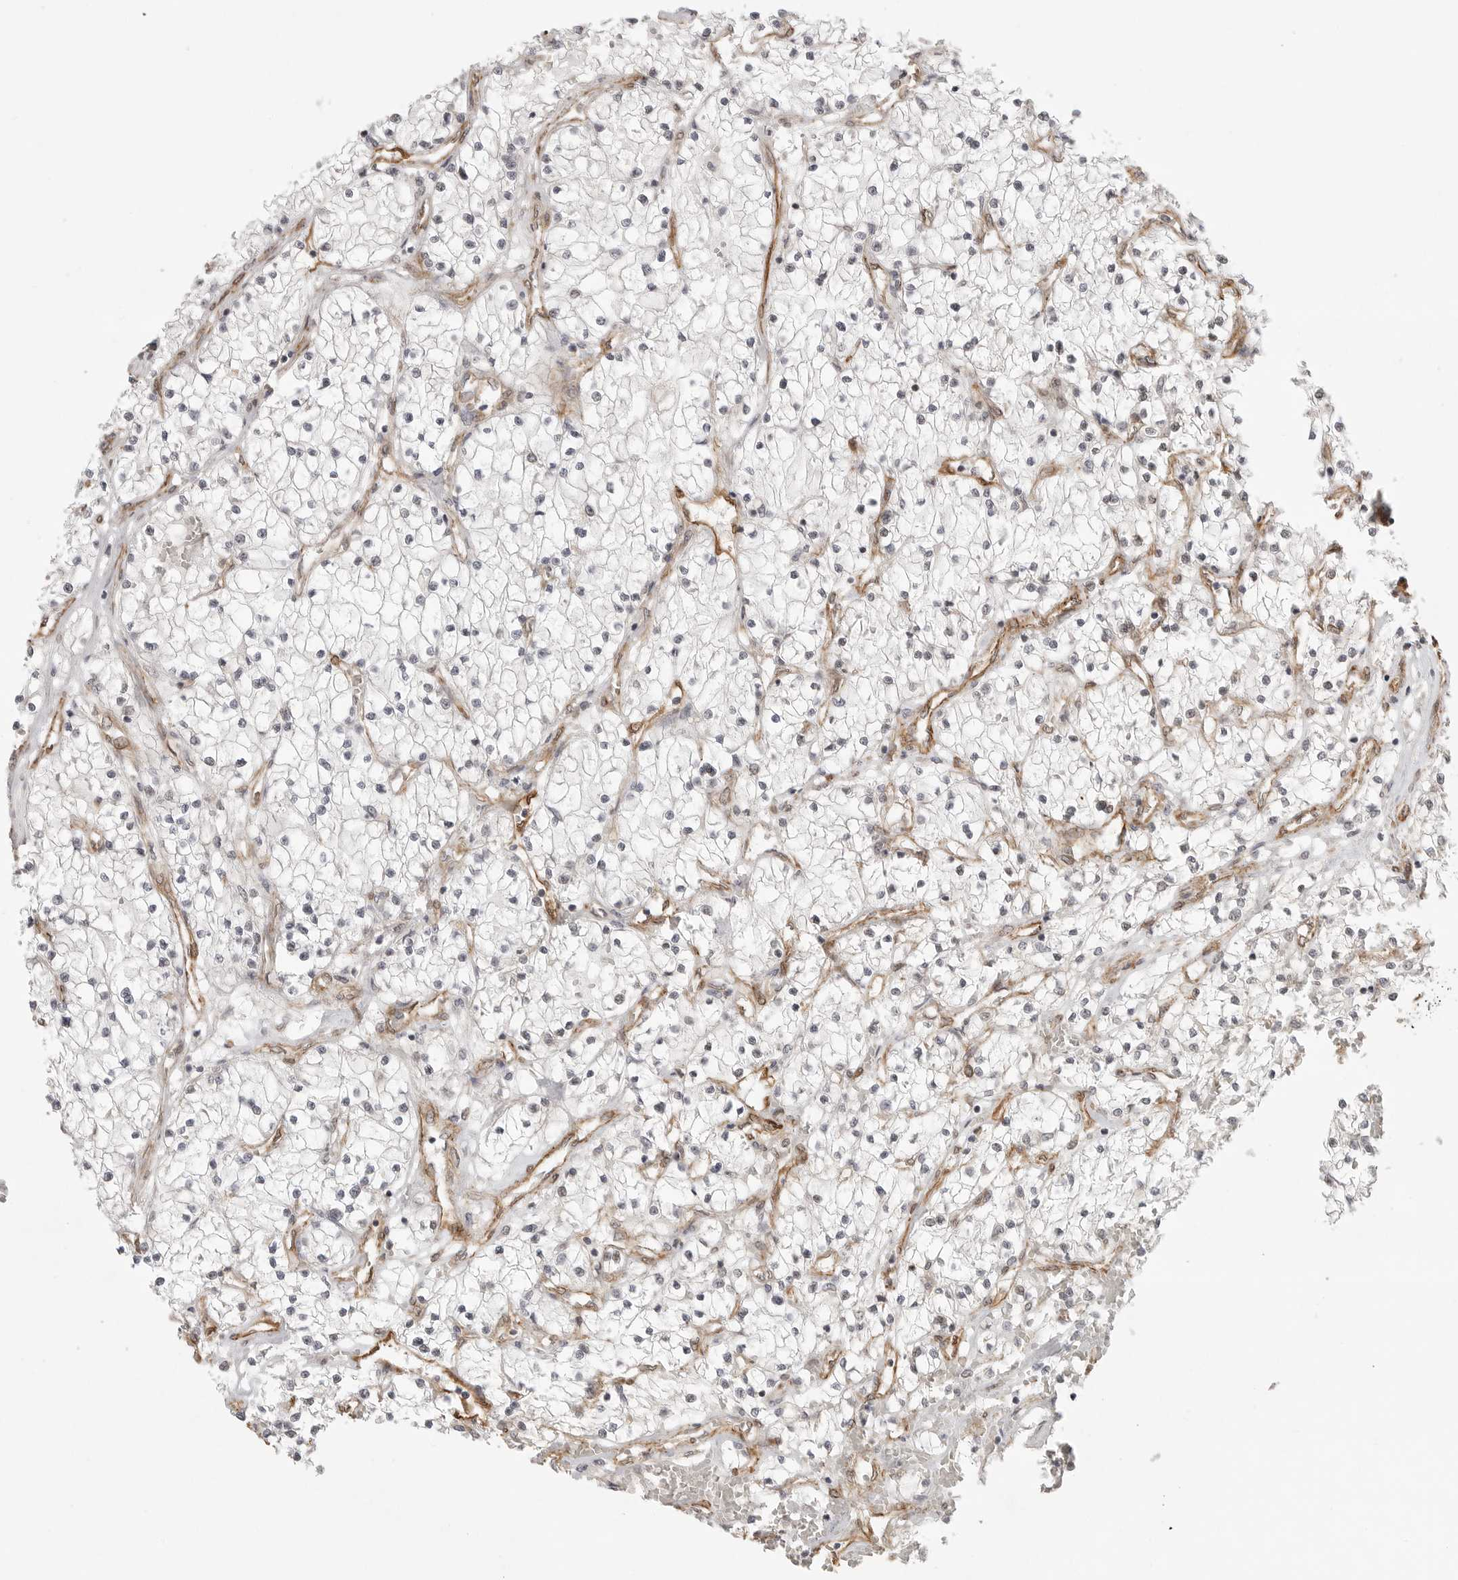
{"staining": {"intensity": "negative", "quantity": "none", "location": "none"}, "tissue": "renal cancer", "cell_type": "Tumor cells", "image_type": "cancer", "snomed": [{"axis": "morphology", "description": "Normal tissue, NOS"}, {"axis": "morphology", "description": "Adenocarcinoma, NOS"}, {"axis": "topography", "description": "Kidney"}], "caption": "The immunohistochemistry (IHC) micrograph has no significant staining in tumor cells of adenocarcinoma (renal) tissue. (DAB IHC visualized using brightfield microscopy, high magnification).", "gene": "ATOH7", "patient": {"sex": "male", "age": 68}}